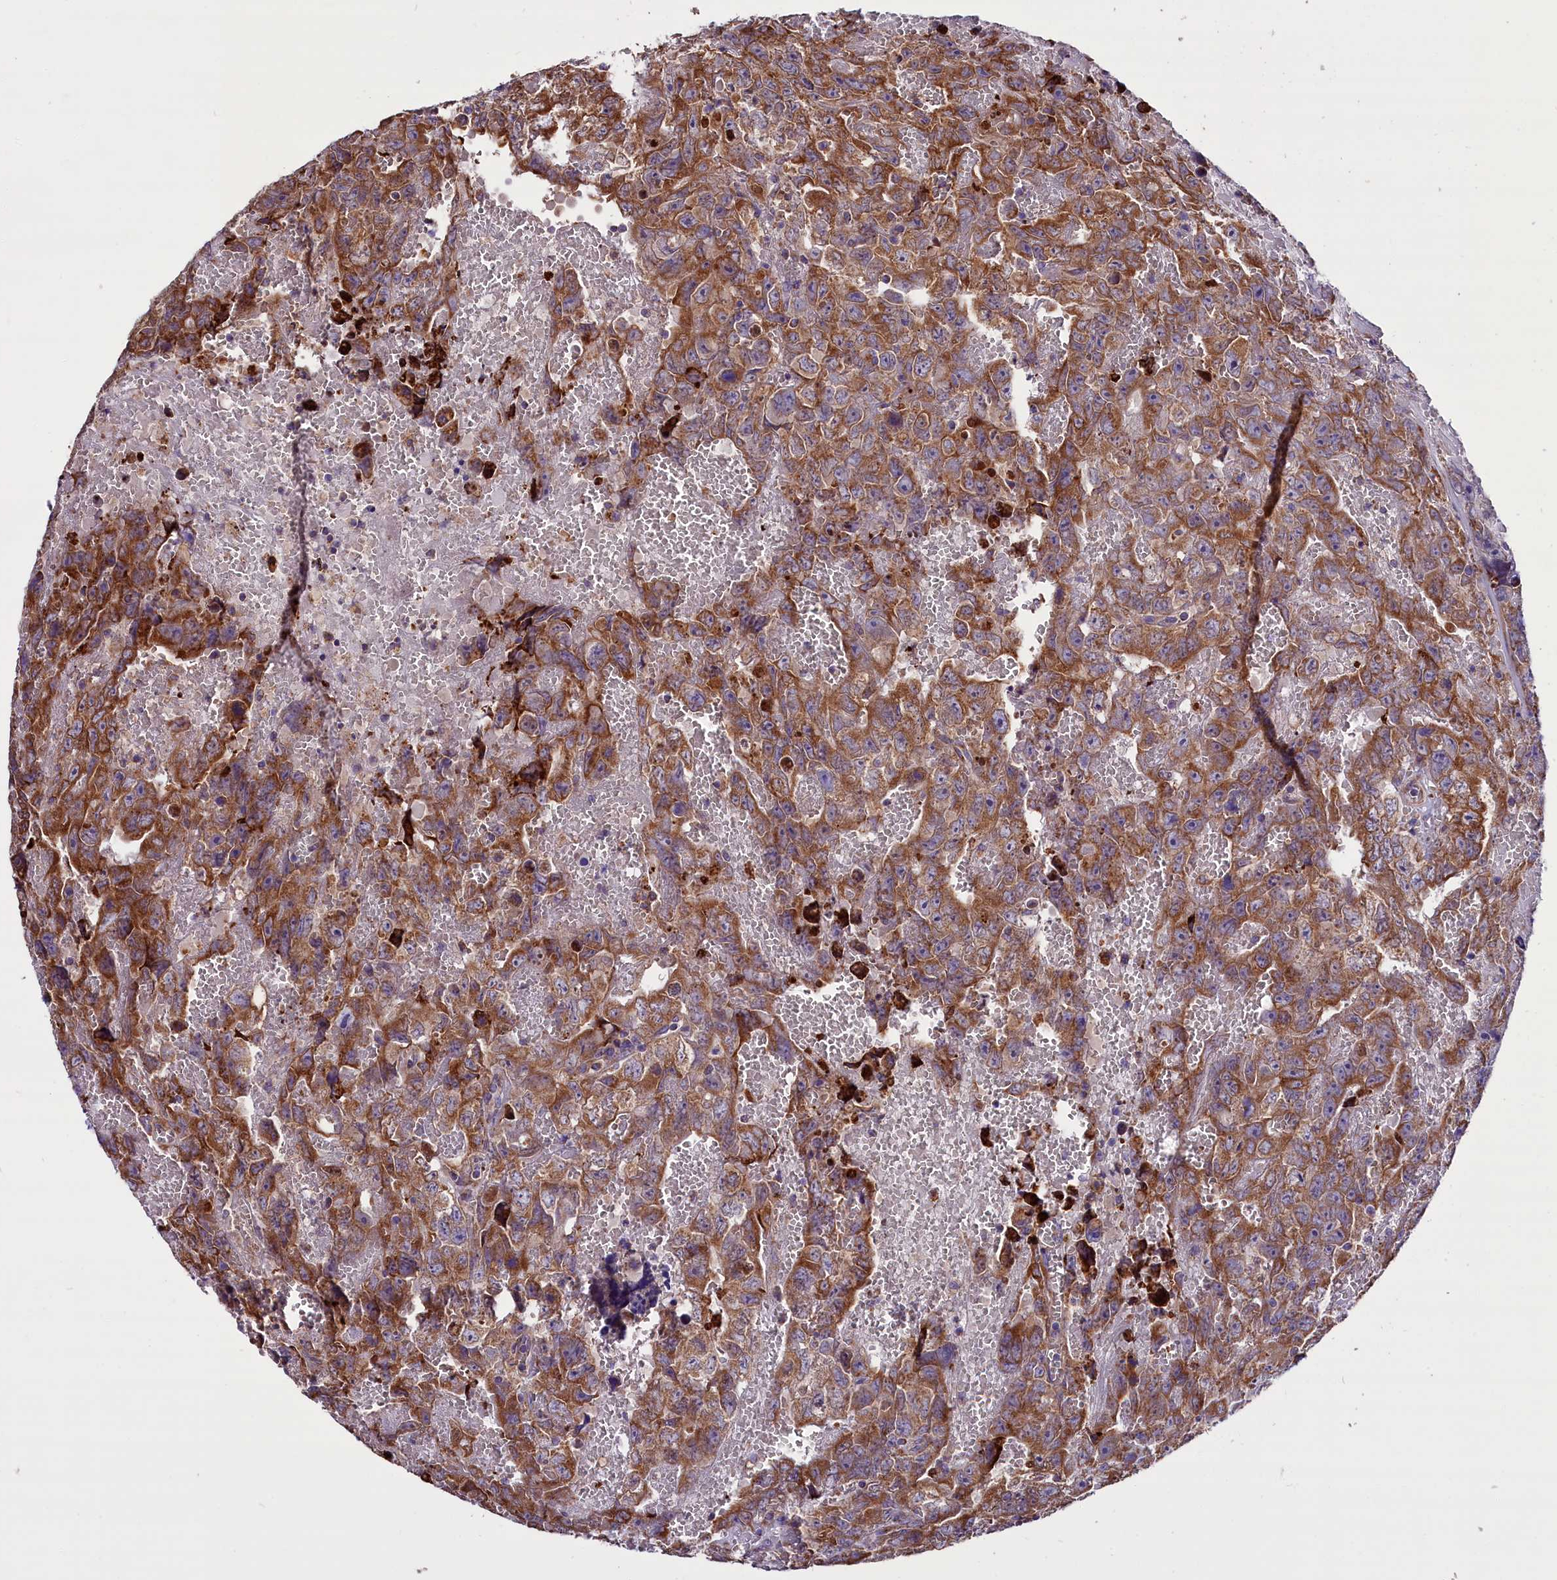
{"staining": {"intensity": "strong", "quantity": ">75%", "location": "cytoplasmic/membranous"}, "tissue": "testis cancer", "cell_type": "Tumor cells", "image_type": "cancer", "snomed": [{"axis": "morphology", "description": "Carcinoma, Embryonal, NOS"}, {"axis": "topography", "description": "Testis"}], "caption": "An image of human testis cancer (embryonal carcinoma) stained for a protein demonstrates strong cytoplasmic/membranous brown staining in tumor cells.", "gene": "ZSWIM1", "patient": {"sex": "male", "age": 45}}